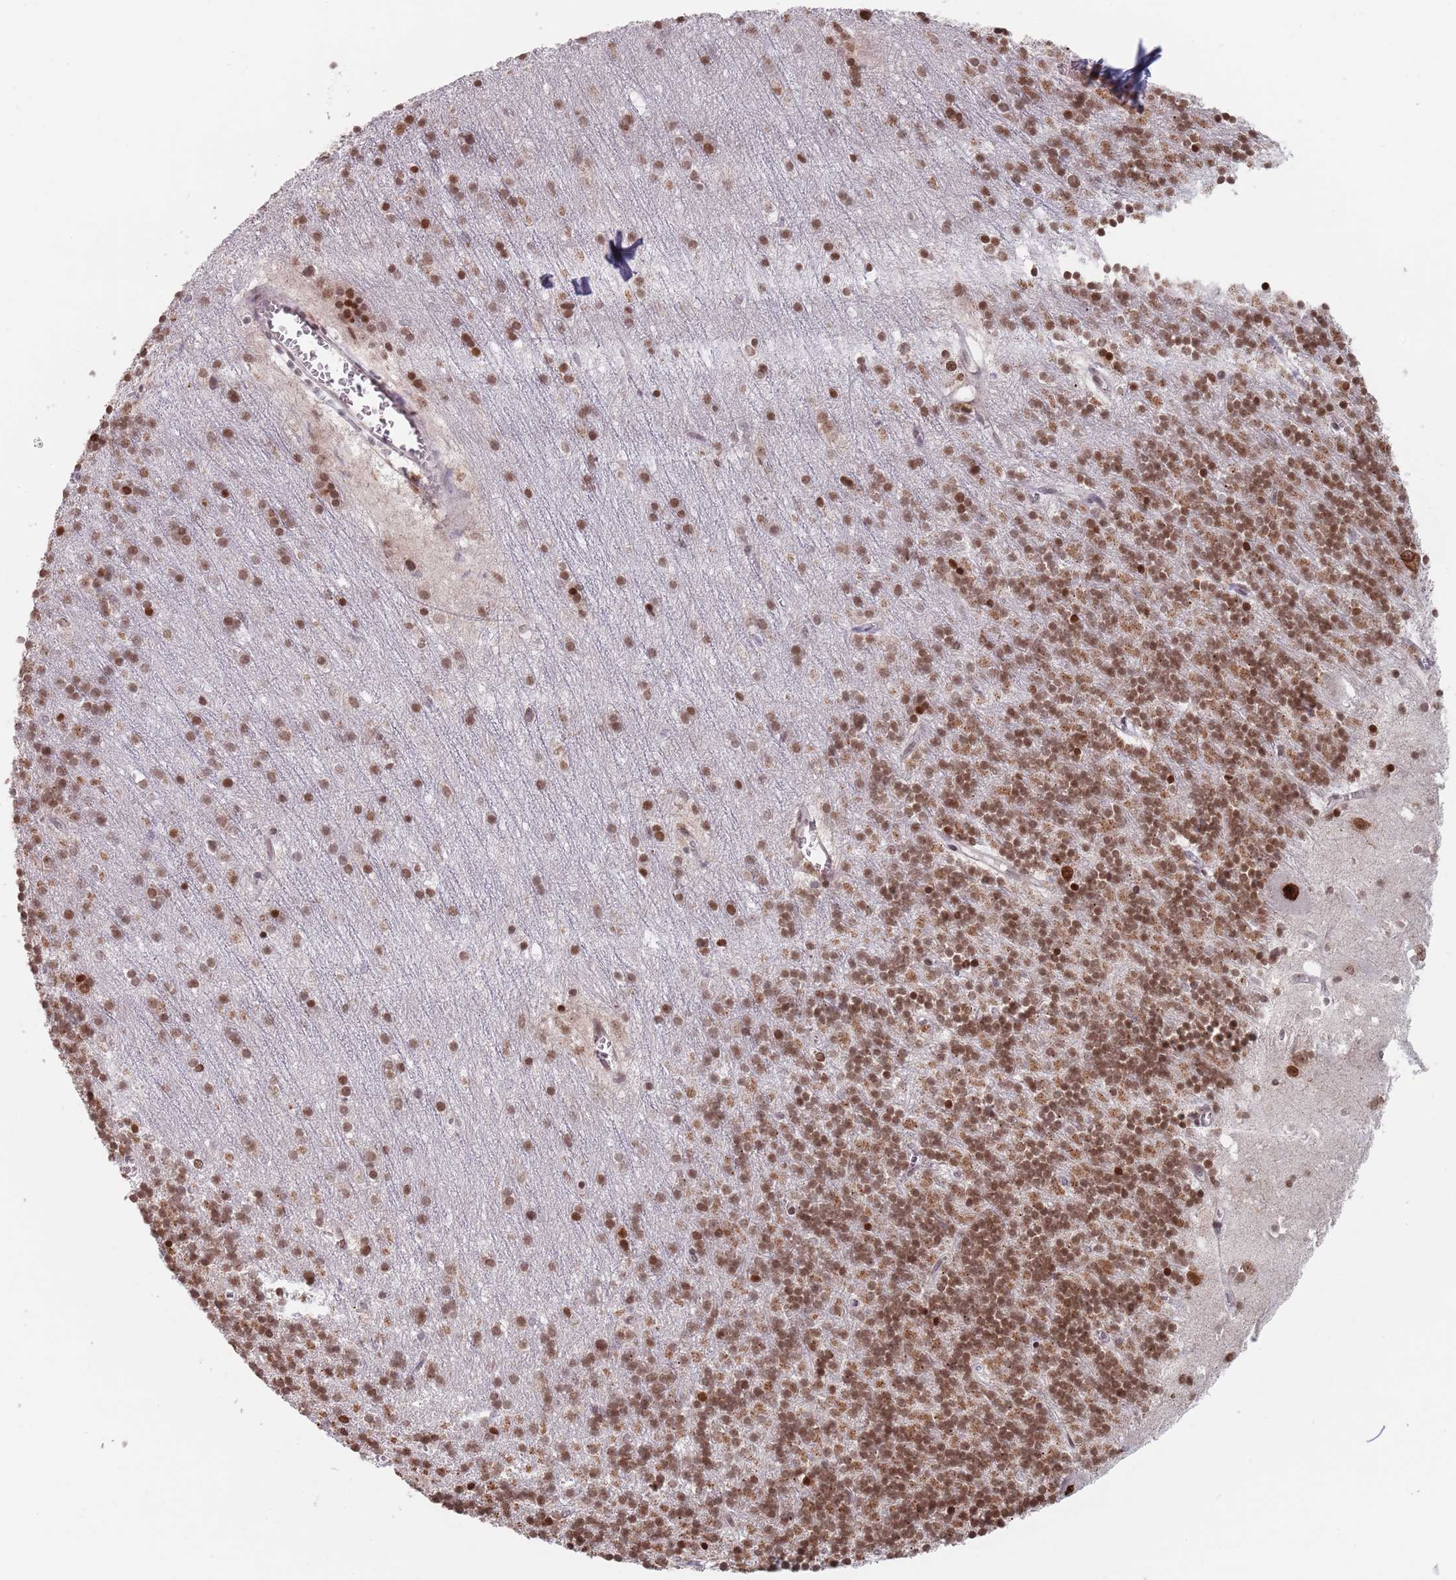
{"staining": {"intensity": "moderate", "quantity": ">75%", "location": "cytoplasmic/membranous,nuclear"}, "tissue": "cerebellum", "cell_type": "Cells in granular layer", "image_type": "normal", "snomed": [{"axis": "morphology", "description": "Normal tissue, NOS"}, {"axis": "topography", "description": "Cerebellum"}], "caption": "About >75% of cells in granular layer in benign human cerebellum reveal moderate cytoplasmic/membranous,nuclear protein expression as visualized by brown immunohistochemical staining.", "gene": "MFSD12", "patient": {"sex": "male", "age": 54}}